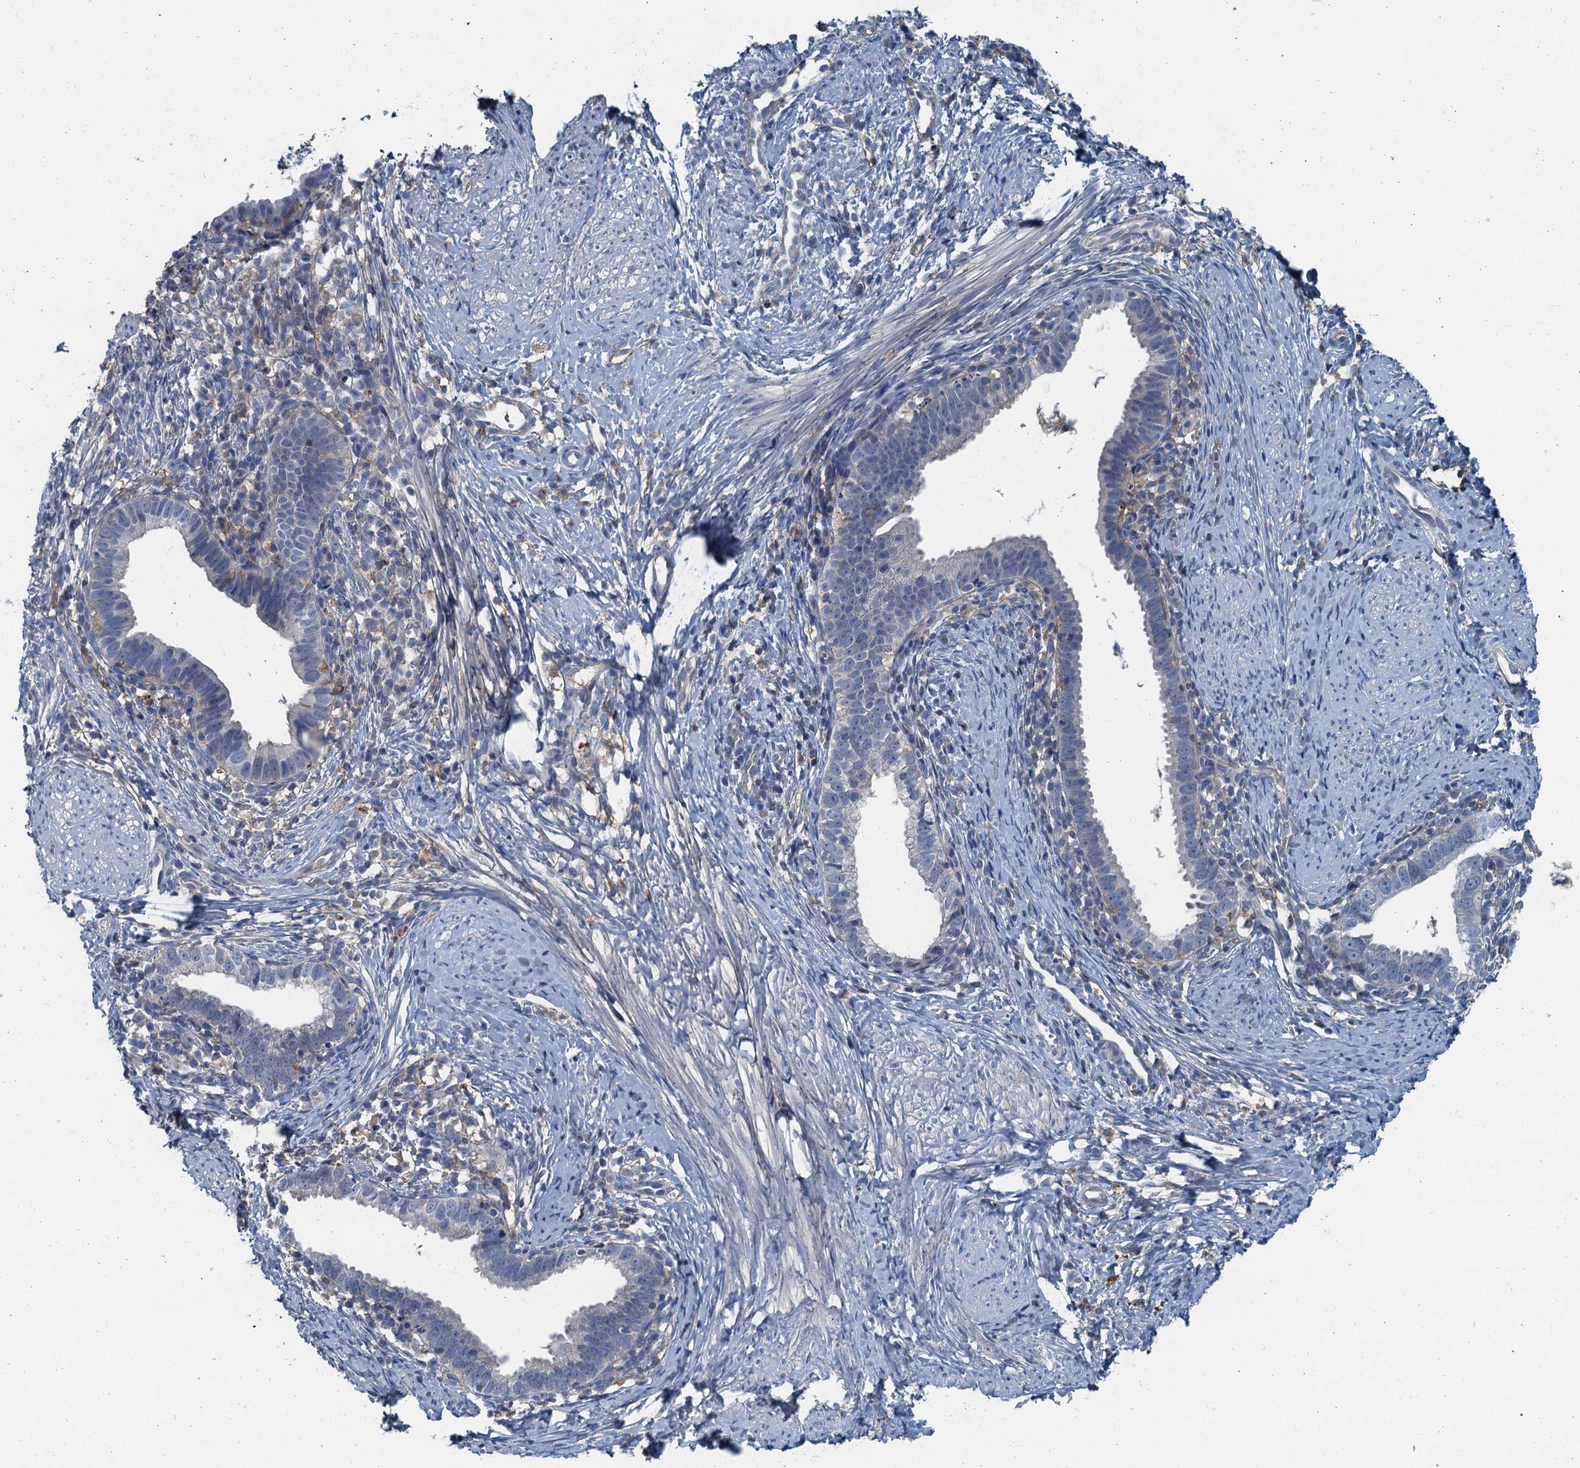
{"staining": {"intensity": "negative", "quantity": "none", "location": "none"}, "tissue": "cervical cancer", "cell_type": "Tumor cells", "image_type": "cancer", "snomed": [{"axis": "morphology", "description": "Adenocarcinoma, NOS"}, {"axis": "topography", "description": "Cervix"}], "caption": "An IHC image of cervical adenocarcinoma is shown. There is no staining in tumor cells of cervical adenocarcinoma.", "gene": "THAP10", "patient": {"sex": "female", "age": 36}}